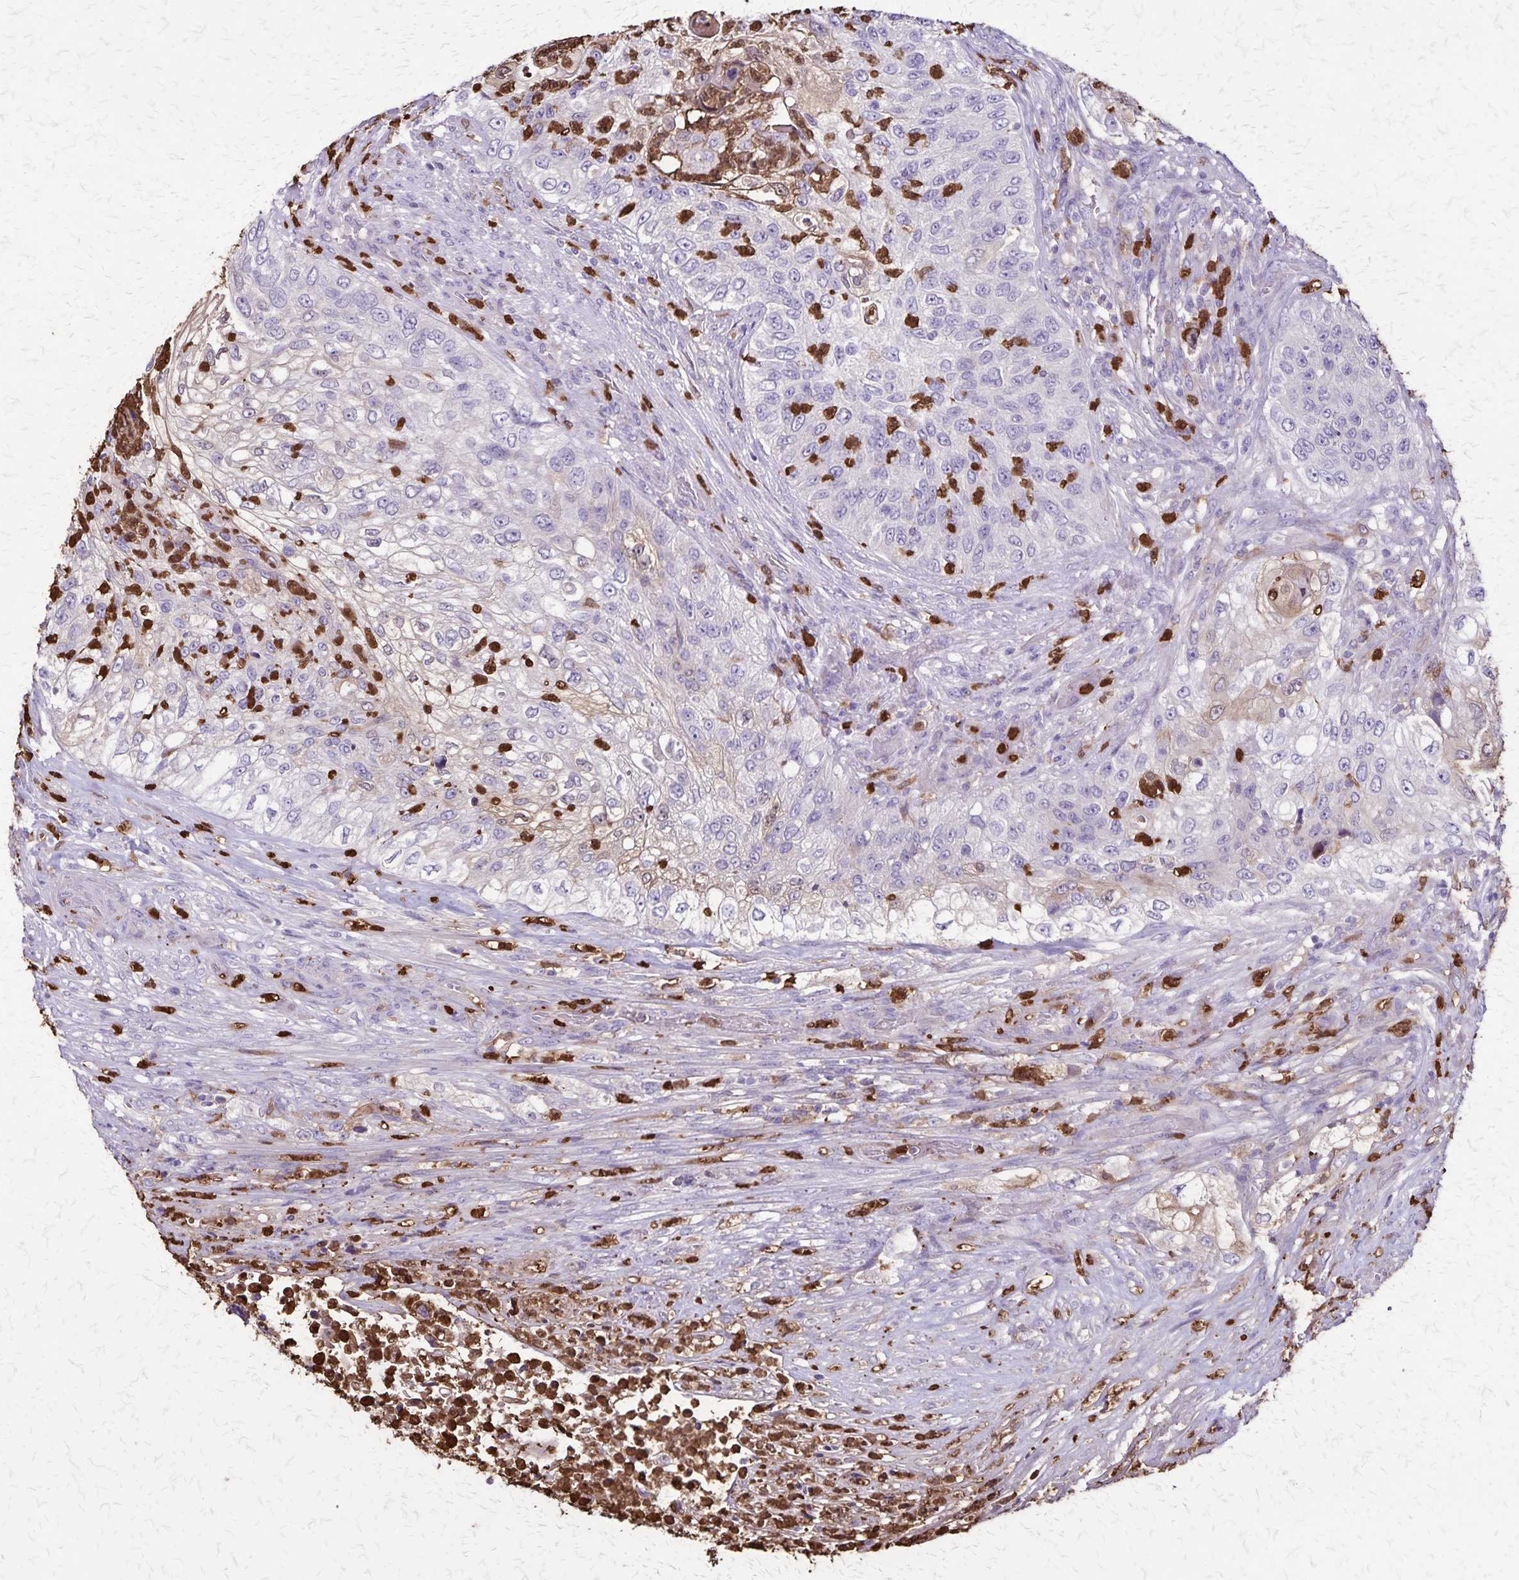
{"staining": {"intensity": "negative", "quantity": "none", "location": "none"}, "tissue": "urothelial cancer", "cell_type": "Tumor cells", "image_type": "cancer", "snomed": [{"axis": "morphology", "description": "Urothelial carcinoma, High grade"}, {"axis": "topography", "description": "Urinary bladder"}], "caption": "There is no significant staining in tumor cells of urothelial carcinoma (high-grade). (DAB immunohistochemistry with hematoxylin counter stain).", "gene": "ULBP3", "patient": {"sex": "female", "age": 60}}